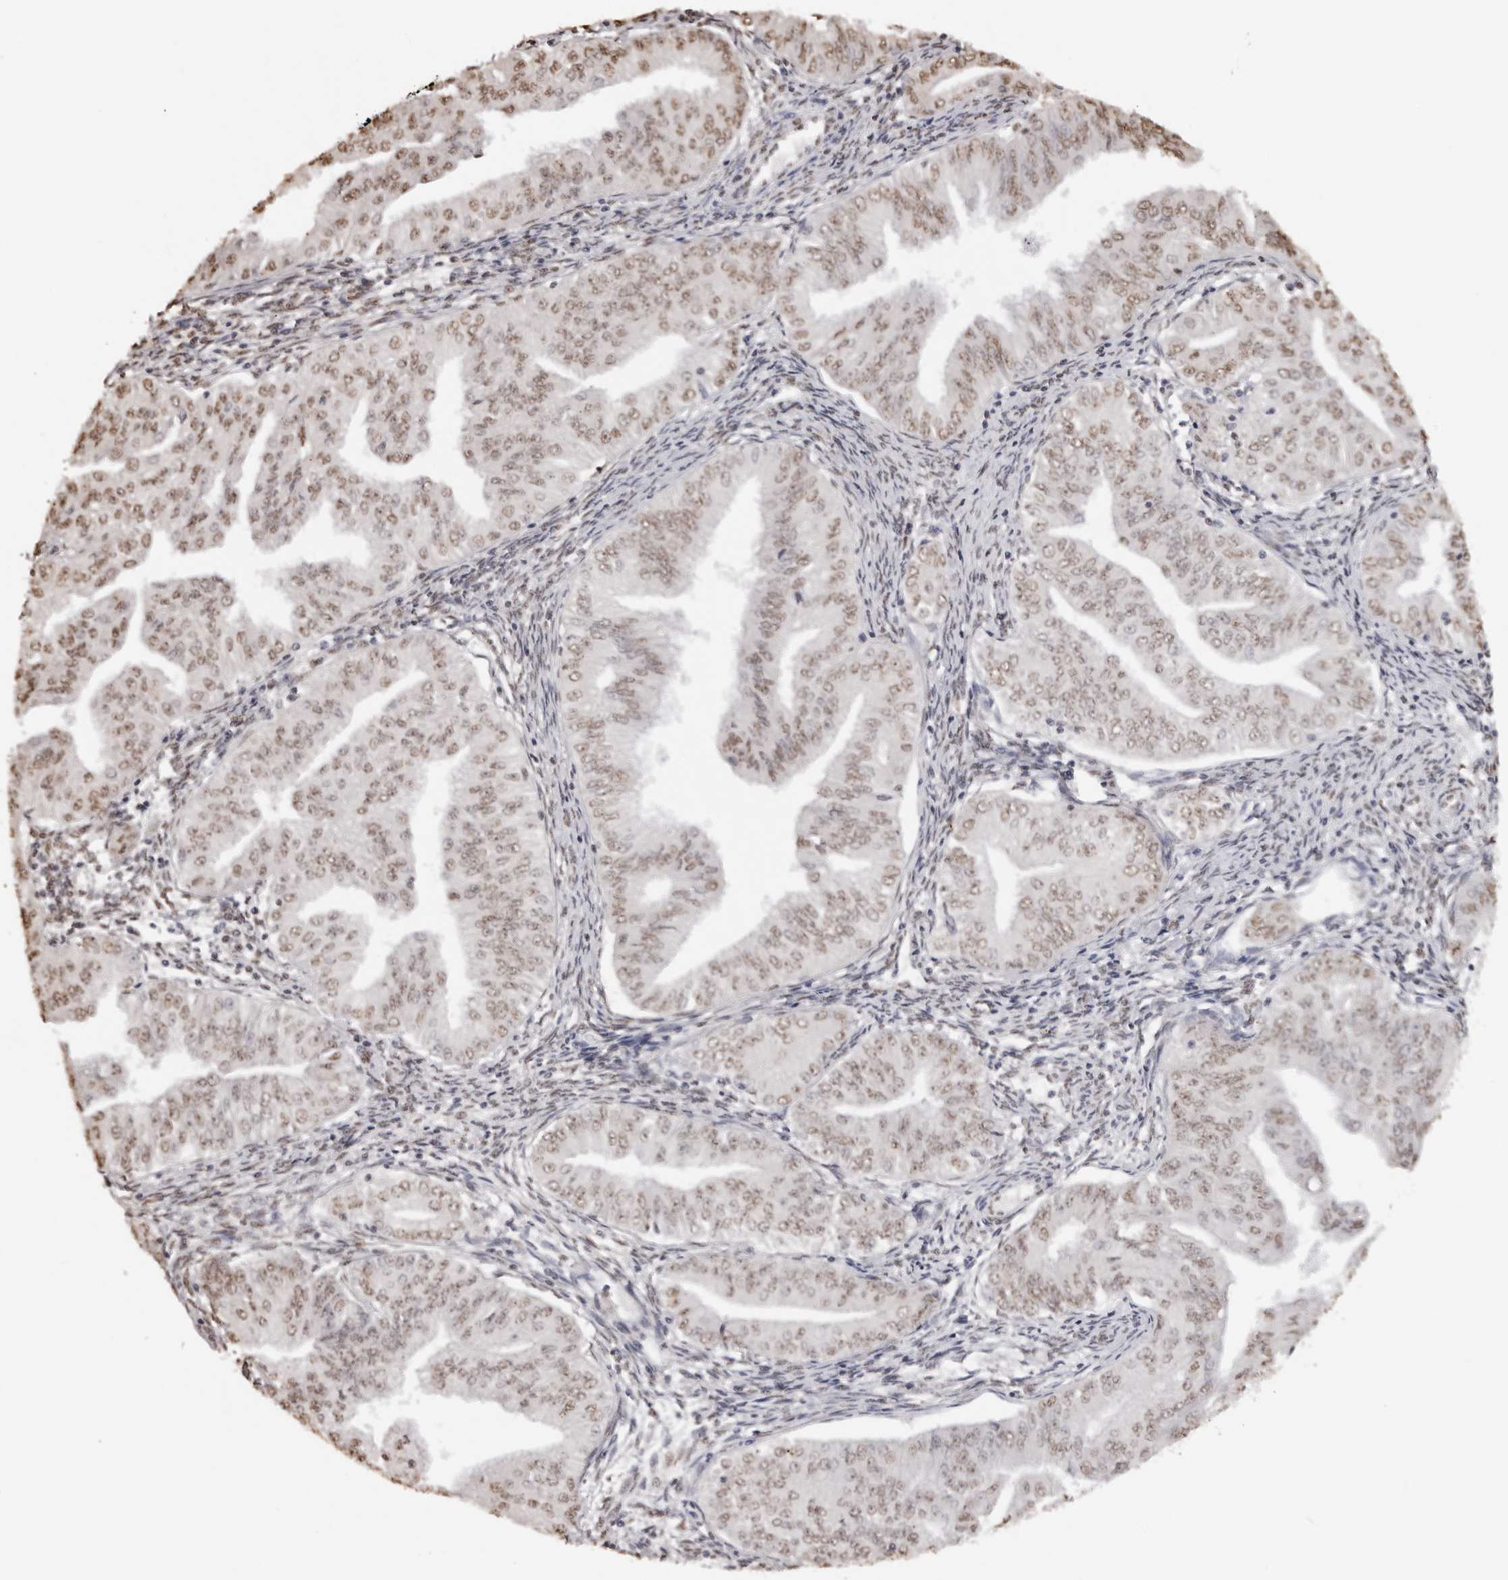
{"staining": {"intensity": "weak", "quantity": ">75%", "location": "nuclear"}, "tissue": "endometrial cancer", "cell_type": "Tumor cells", "image_type": "cancer", "snomed": [{"axis": "morphology", "description": "Normal tissue, NOS"}, {"axis": "morphology", "description": "Adenocarcinoma, NOS"}, {"axis": "topography", "description": "Endometrium"}], "caption": "This is a micrograph of immunohistochemistry (IHC) staining of endometrial adenocarcinoma, which shows weak positivity in the nuclear of tumor cells.", "gene": "OLIG3", "patient": {"sex": "female", "age": 53}}